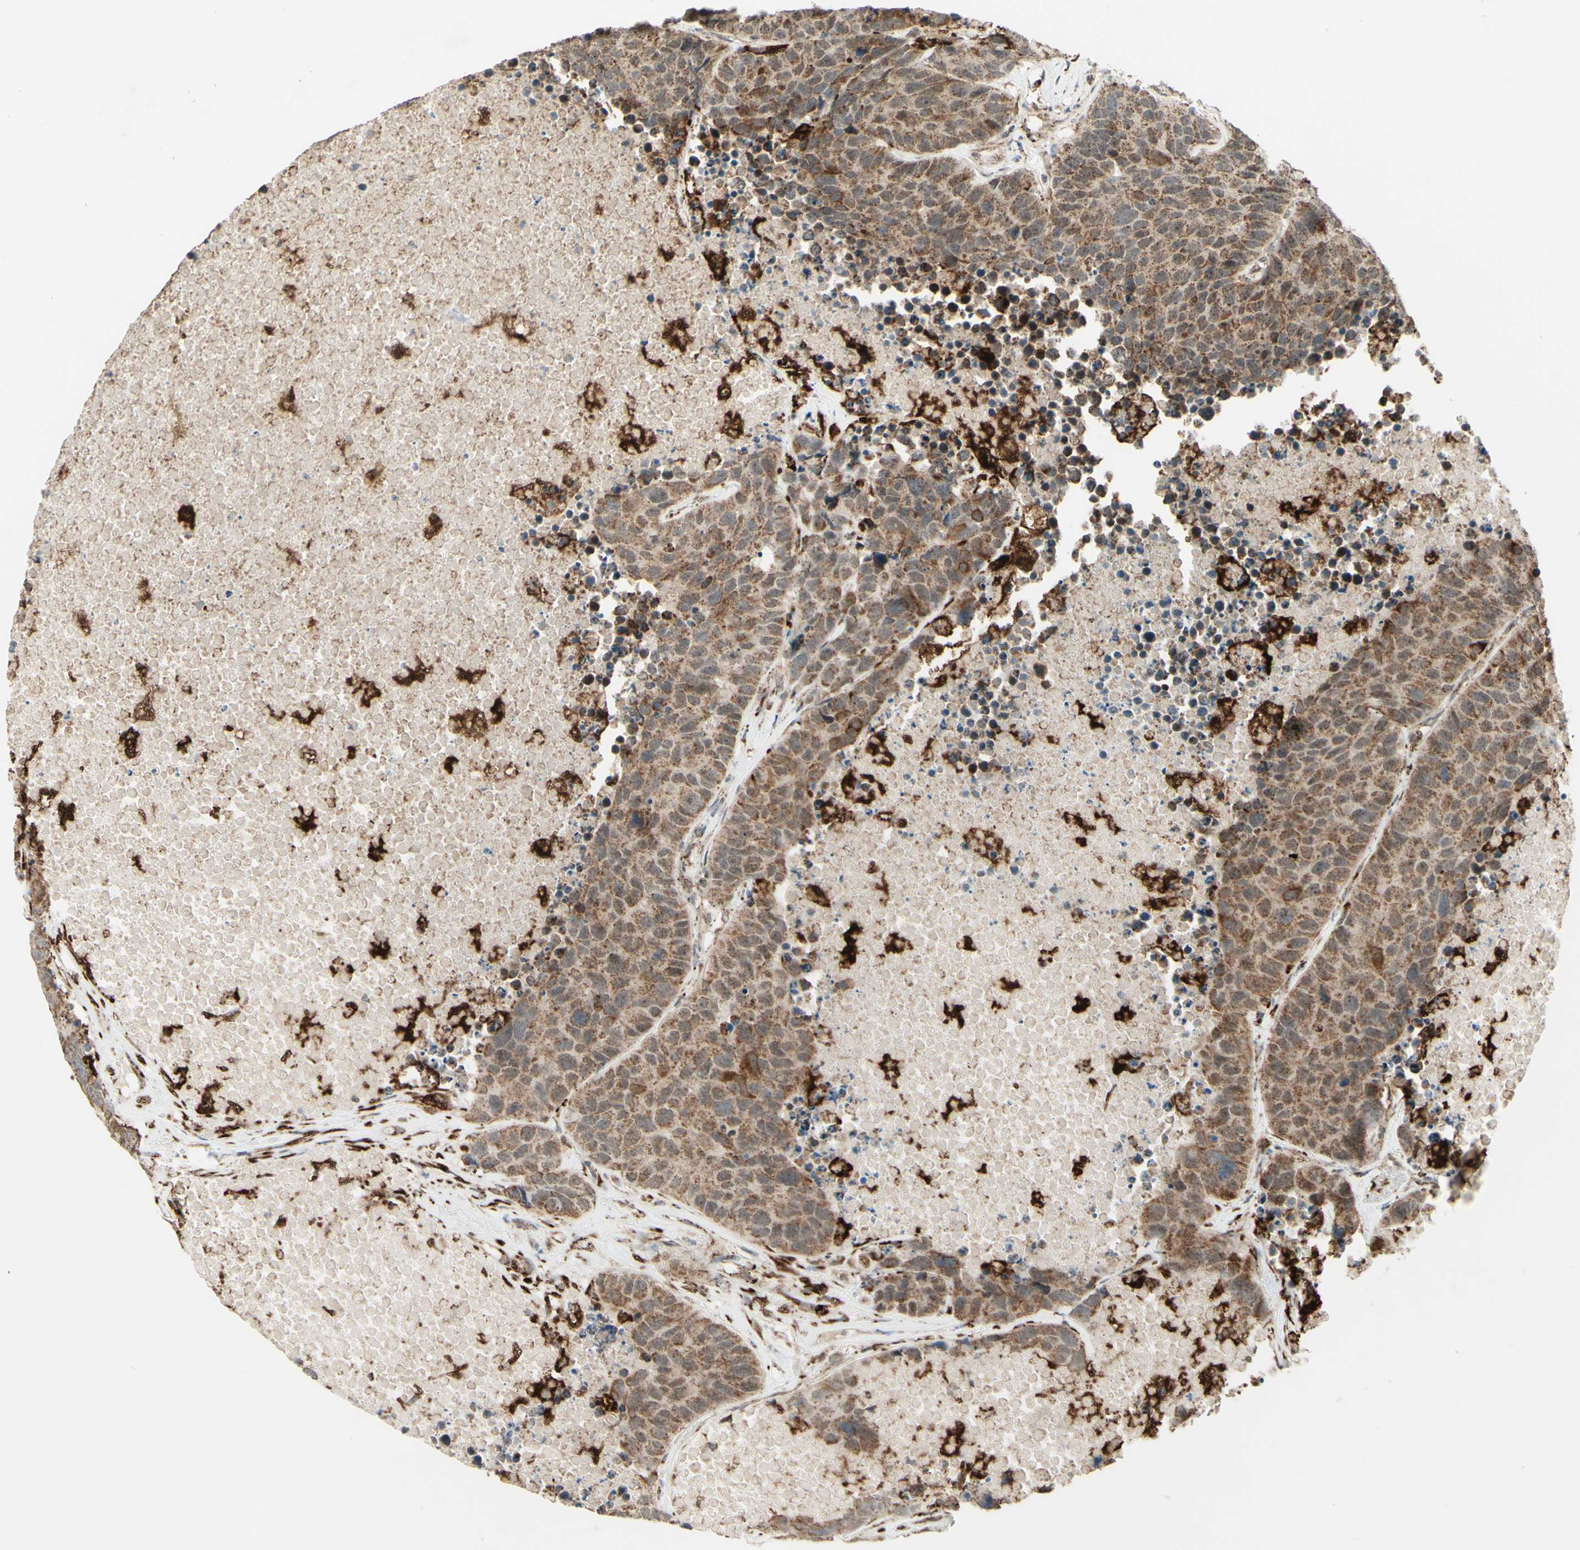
{"staining": {"intensity": "moderate", "quantity": ">75%", "location": "cytoplasmic/membranous"}, "tissue": "carcinoid", "cell_type": "Tumor cells", "image_type": "cancer", "snomed": [{"axis": "morphology", "description": "Carcinoid, malignant, NOS"}, {"axis": "topography", "description": "Lung"}], "caption": "Immunohistochemistry histopathology image of neoplastic tissue: human malignant carcinoid stained using immunohistochemistry (IHC) demonstrates medium levels of moderate protein expression localized specifically in the cytoplasmic/membranous of tumor cells, appearing as a cytoplasmic/membranous brown color.", "gene": "DHRS3", "patient": {"sex": "male", "age": 60}}